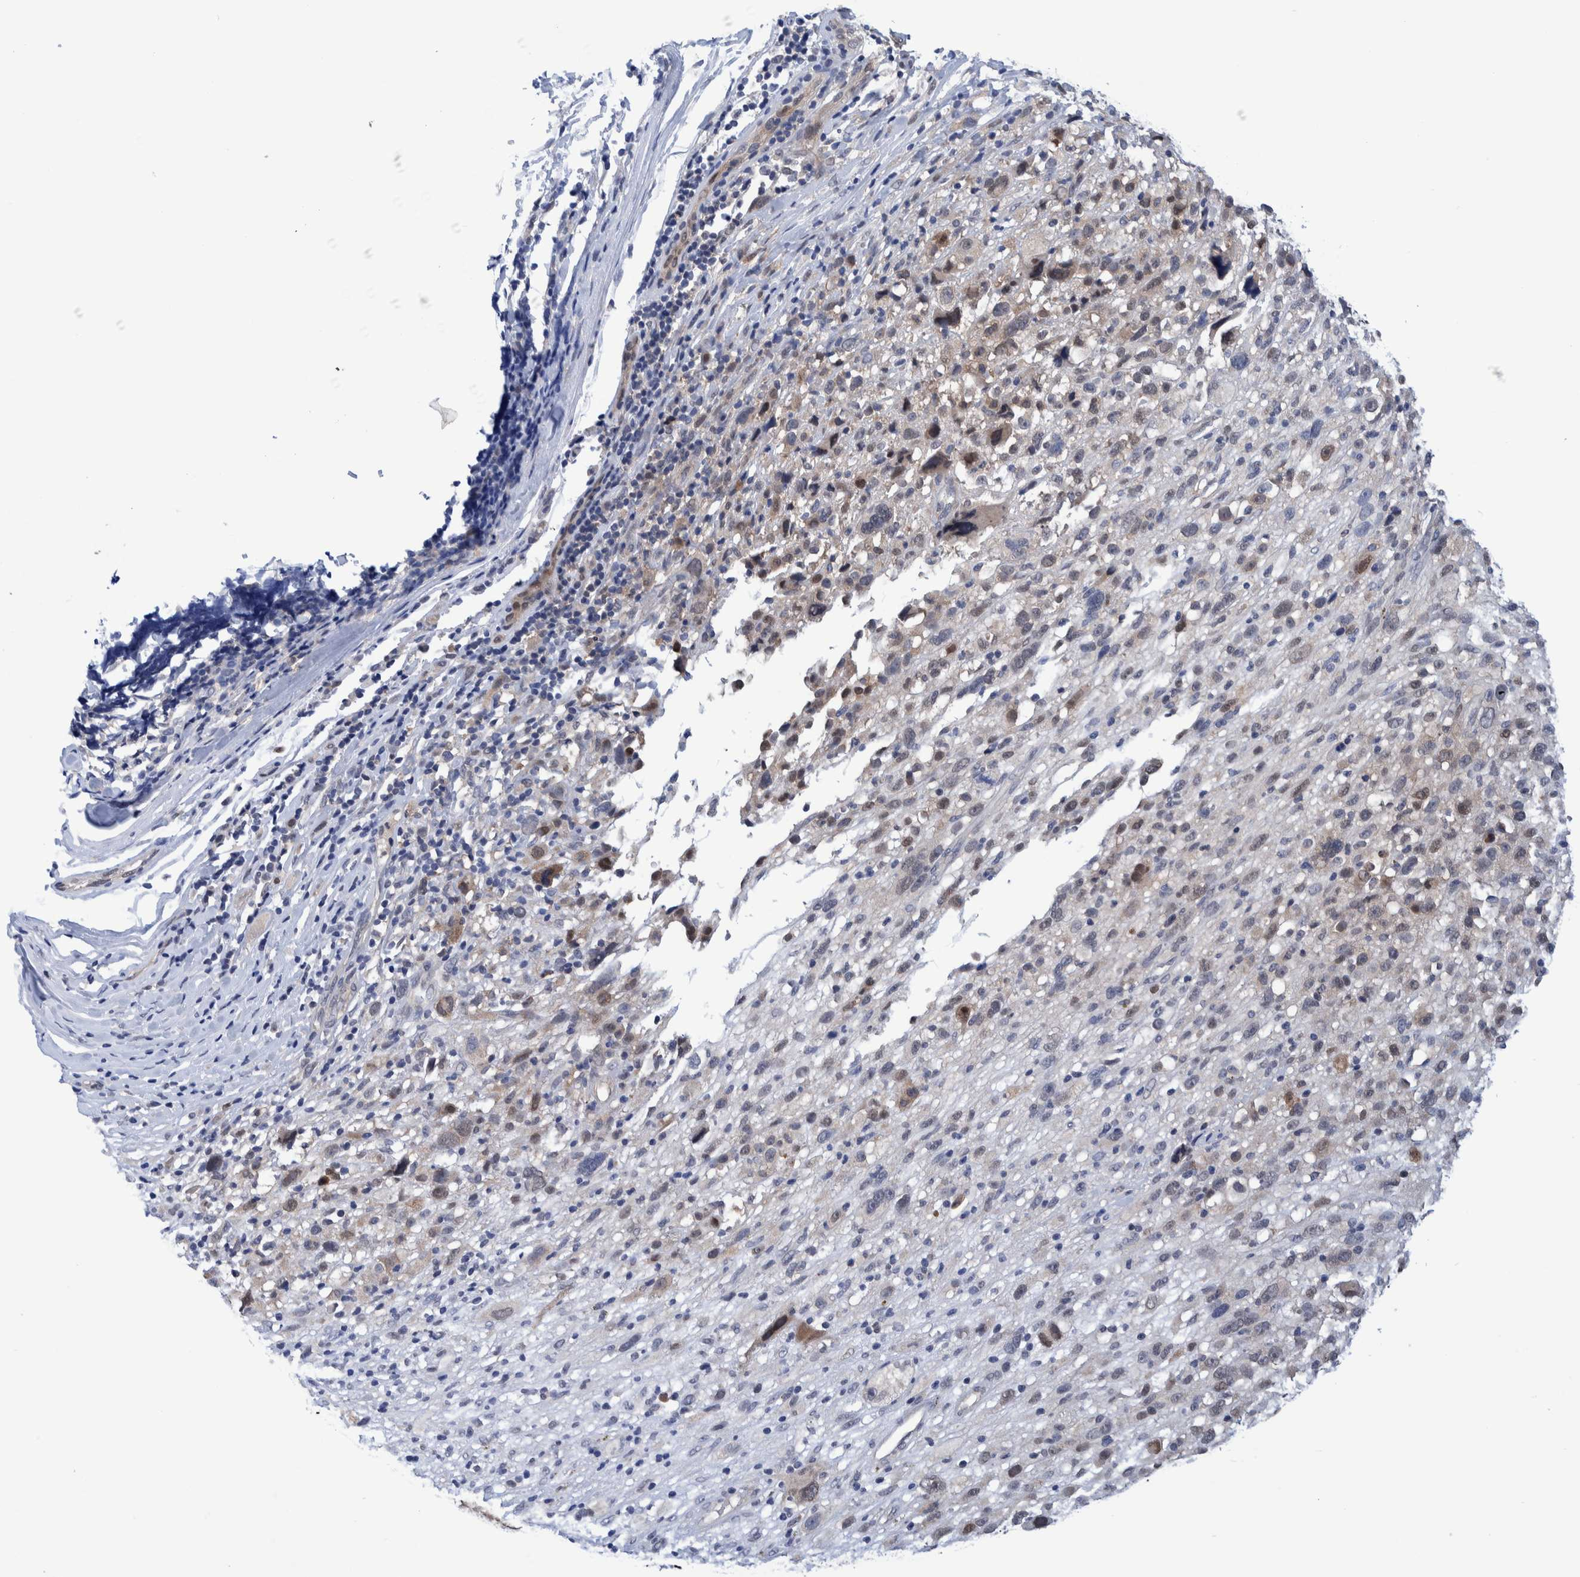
{"staining": {"intensity": "moderate", "quantity": "25%-75%", "location": "cytoplasmic/membranous"}, "tissue": "melanoma", "cell_type": "Tumor cells", "image_type": "cancer", "snomed": [{"axis": "morphology", "description": "Malignant melanoma, NOS"}, {"axis": "topography", "description": "Skin"}], "caption": "About 25%-75% of tumor cells in malignant melanoma exhibit moderate cytoplasmic/membranous protein staining as visualized by brown immunohistochemical staining.", "gene": "PFAS", "patient": {"sex": "female", "age": 55}}